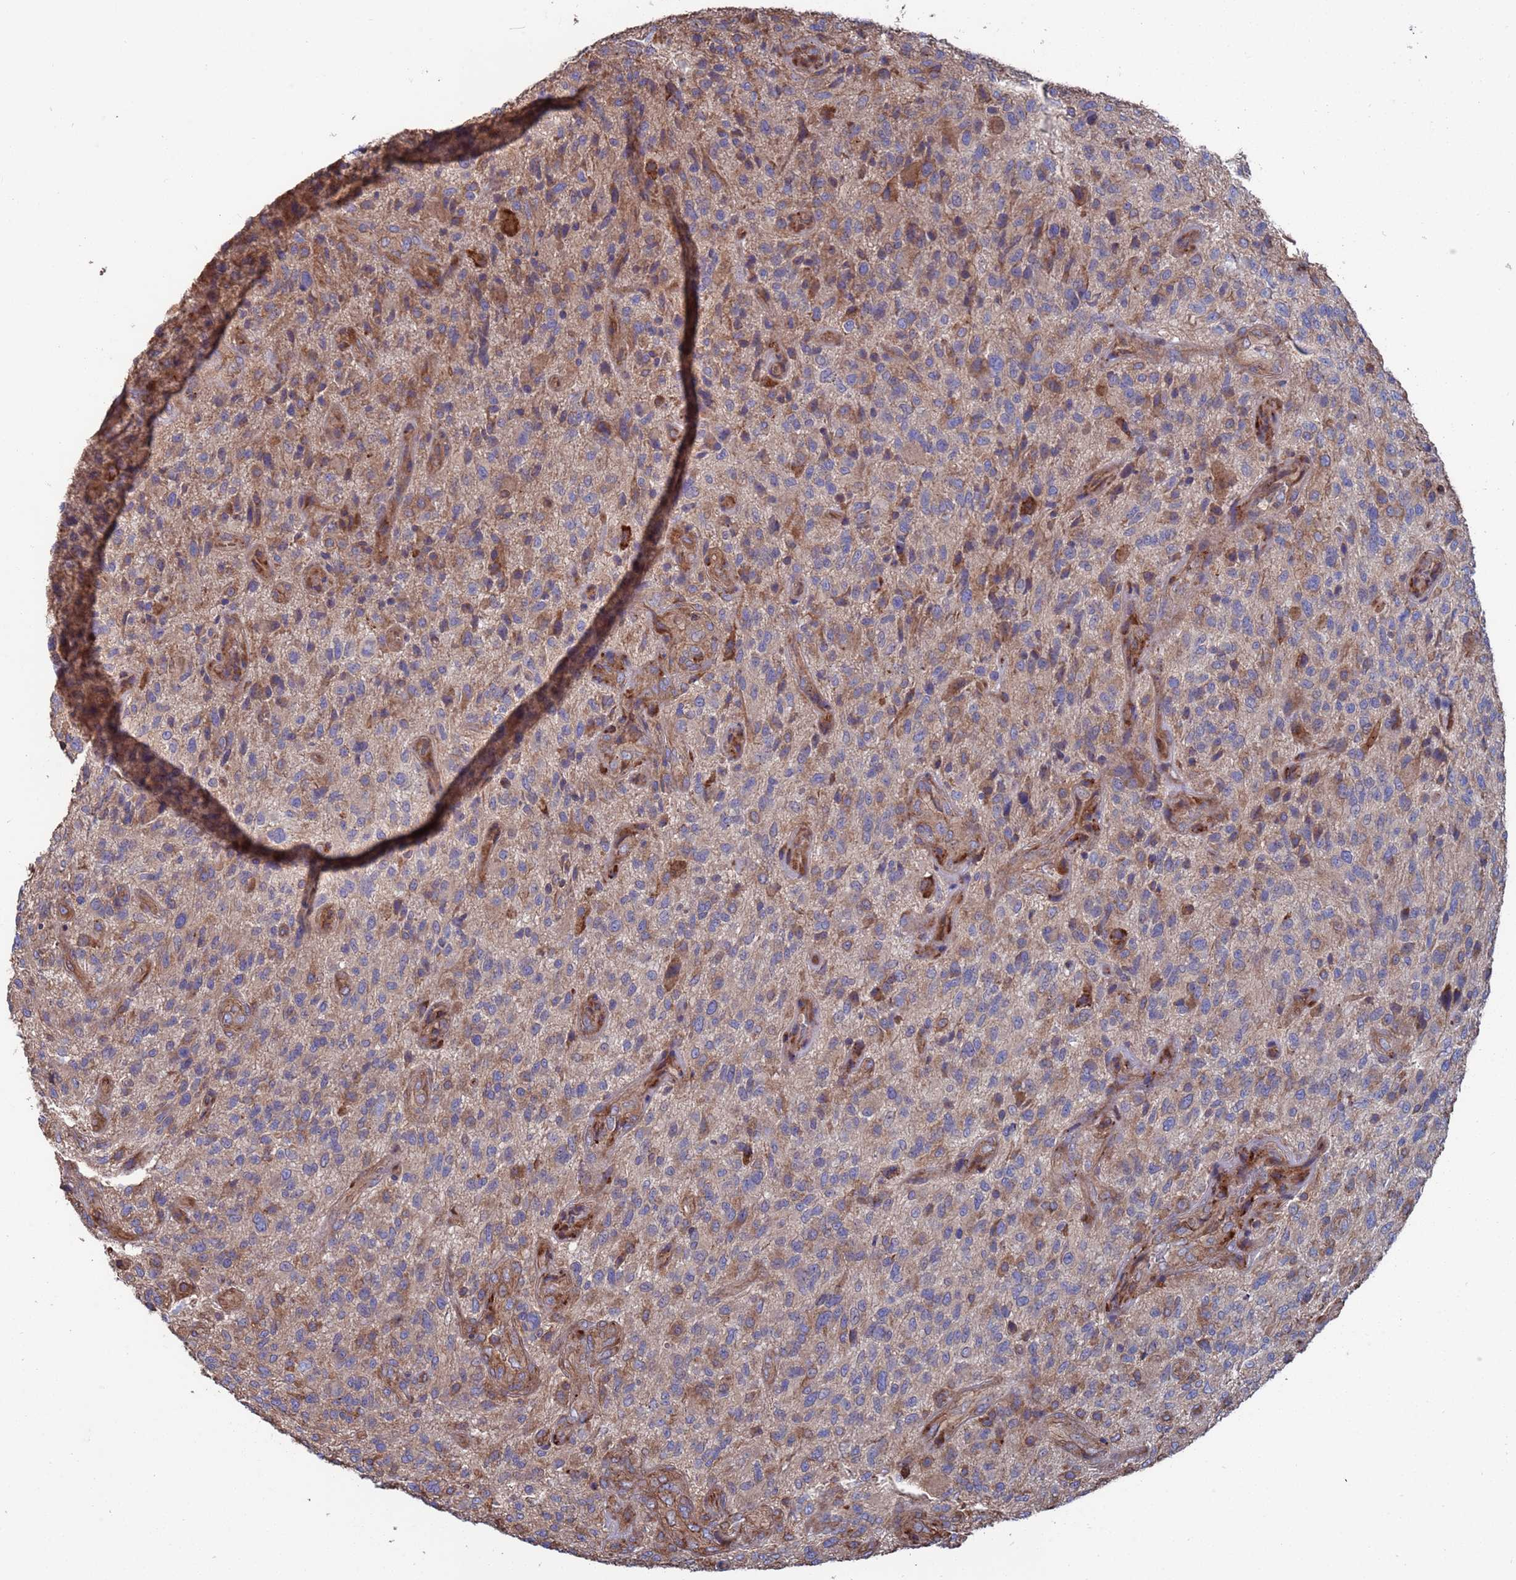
{"staining": {"intensity": "weak", "quantity": "<25%", "location": "cytoplasmic/membranous"}, "tissue": "glioma", "cell_type": "Tumor cells", "image_type": "cancer", "snomed": [{"axis": "morphology", "description": "Glioma, malignant, High grade"}, {"axis": "topography", "description": "Brain"}], "caption": "Histopathology image shows no protein positivity in tumor cells of malignant high-grade glioma tissue.", "gene": "PYCR1", "patient": {"sex": "male", "age": 47}}